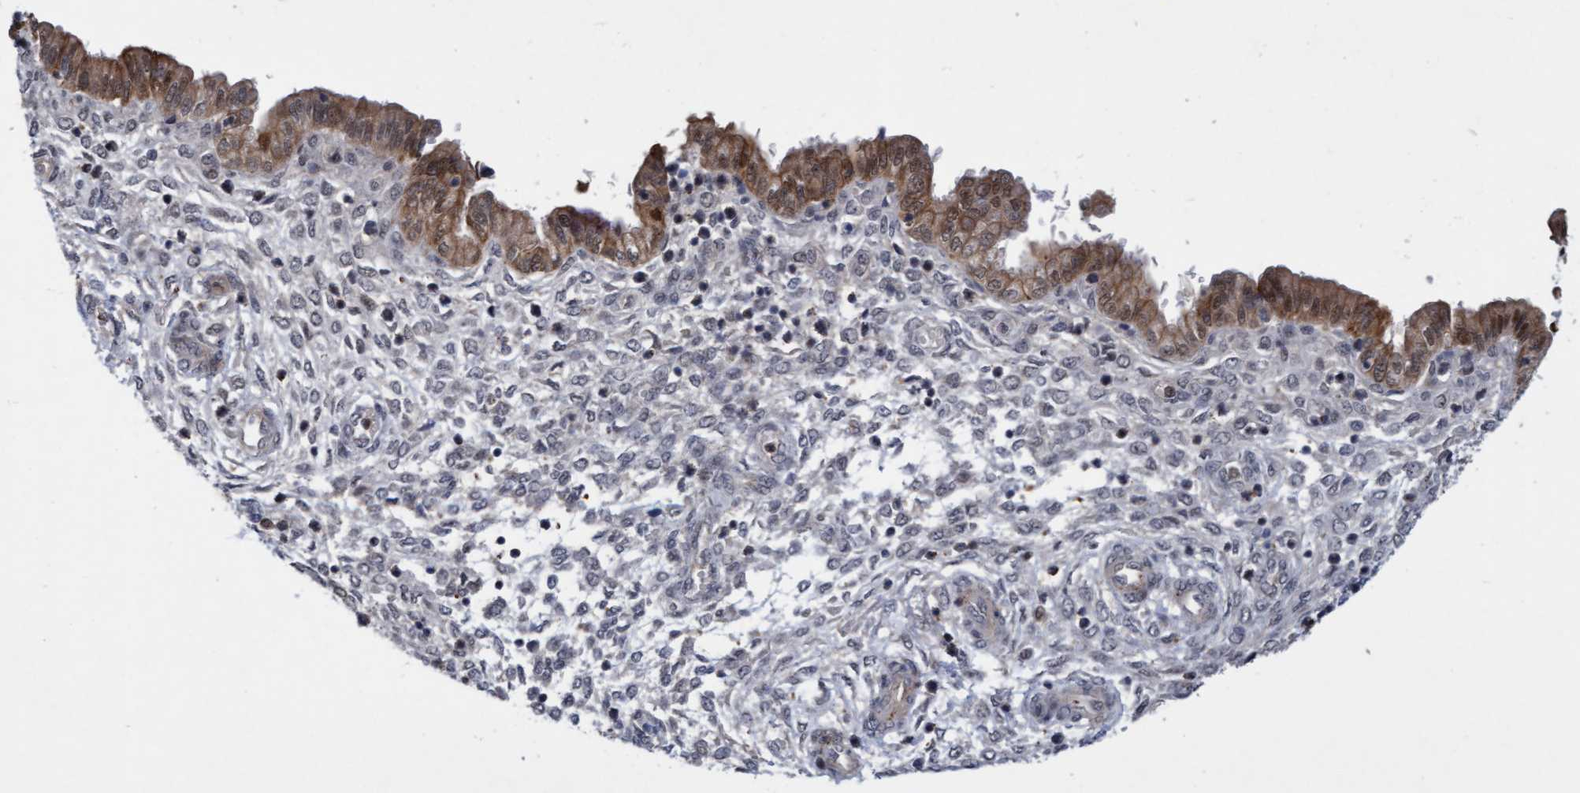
{"staining": {"intensity": "weak", "quantity": "<25%", "location": "cytoplasmic/membranous"}, "tissue": "endometrium", "cell_type": "Cells in endometrial stroma", "image_type": "normal", "snomed": [{"axis": "morphology", "description": "Normal tissue, NOS"}, {"axis": "topography", "description": "Endometrium"}], "caption": "Endometrium stained for a protein using immunohistochemistry (IHC) reveals no staining cells in endometrial stroma.", "gene": "RAP1GAP2", "patient": {"sex": "female", "age": 33}}